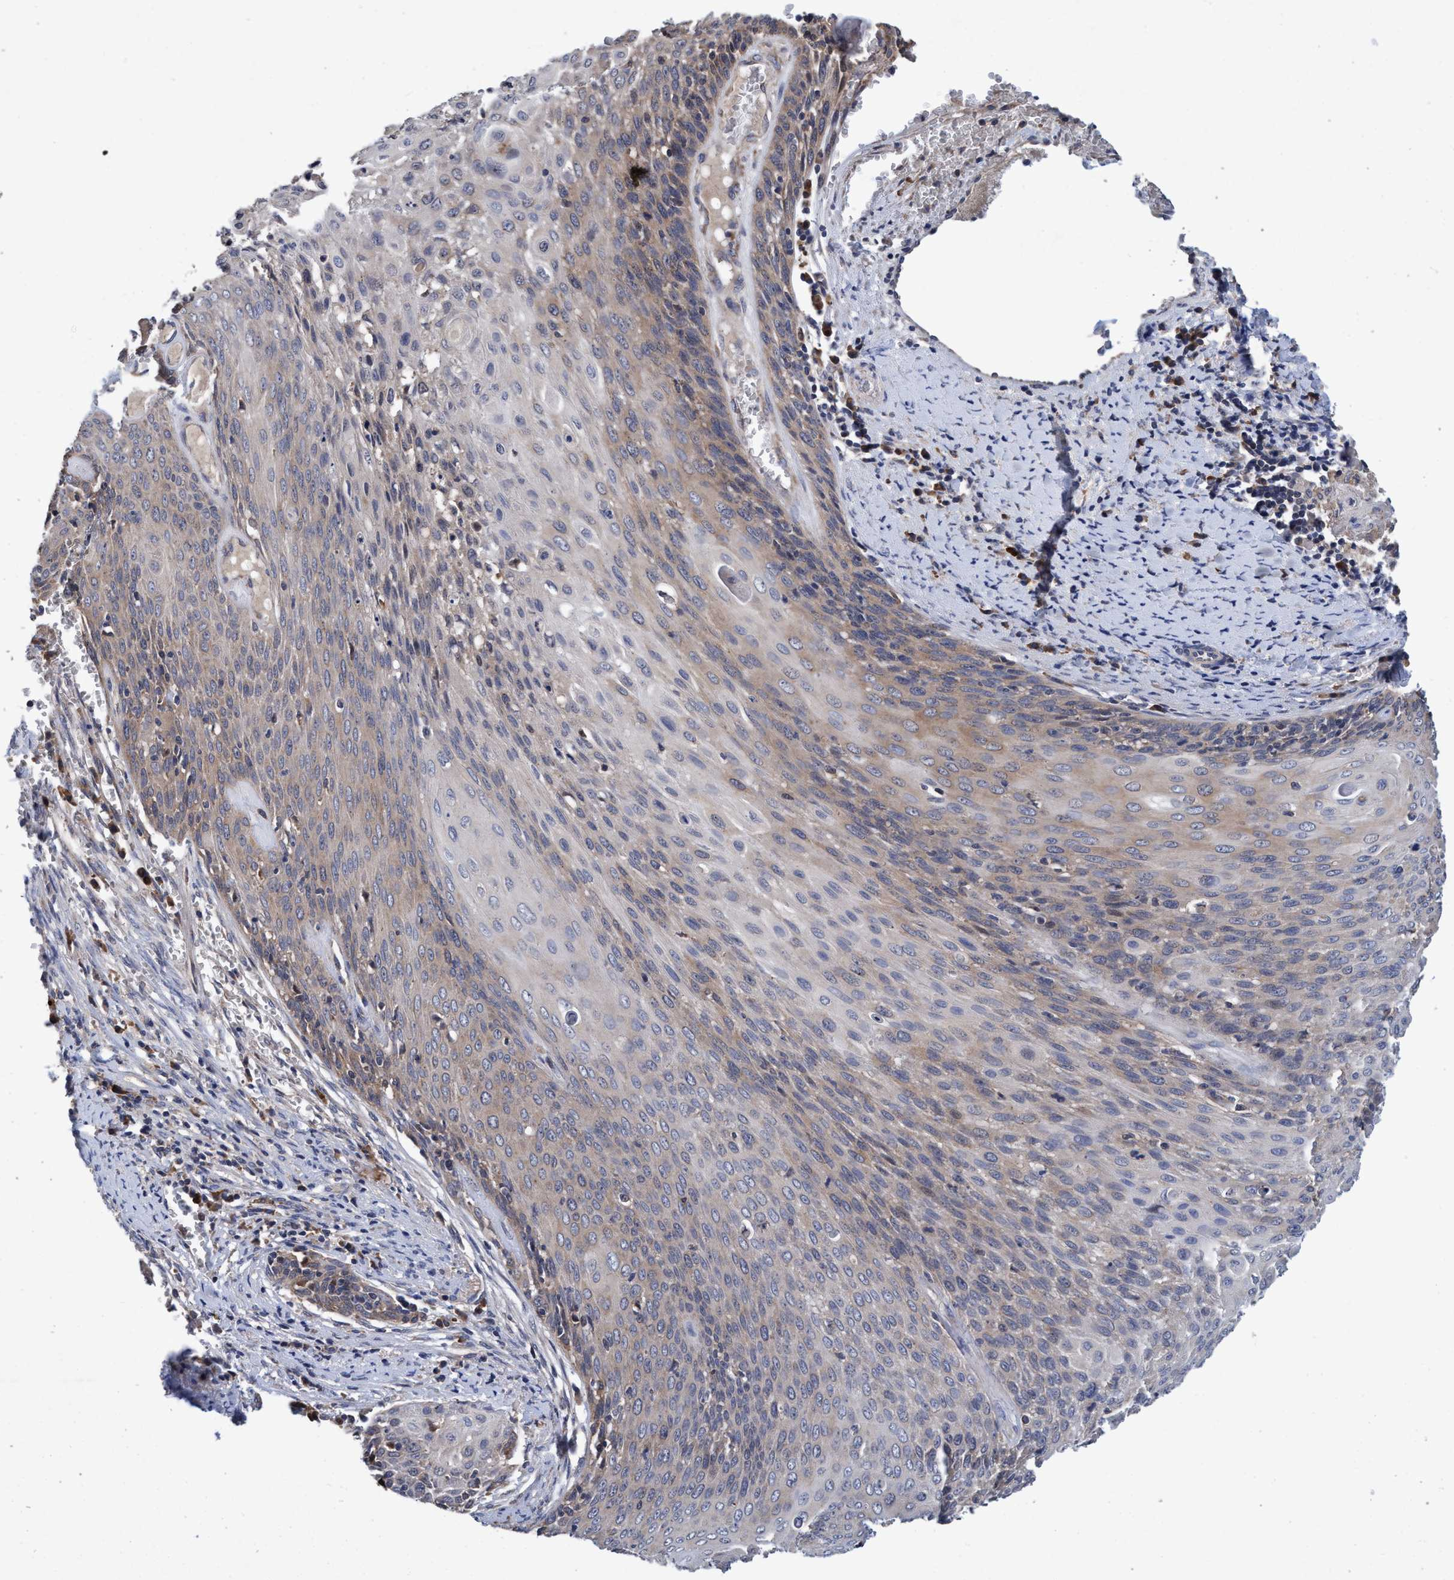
{"staining": {"intensity": "weak", "quantity": "<25%", "location": "cytoplasmic/membranous"}, "tissue": "cervical cancer", "cell_type": "Tumor cells", "image_type": "cancer", "snomed": [{"axis": "morphology", "description": "Squamous cell carcinoma, NOS"}, {"axis": "topography", "description": "Cervix"}], "caption": "A high-resolution photomicrograph shows IHC staining of cervical squamous cell carcinoma, which reveals no significant staining in tumor cells. Nuclei are stained in blue.", "gene": "CALCOCO2", "patient": {"sex": "female", "age": 39}}